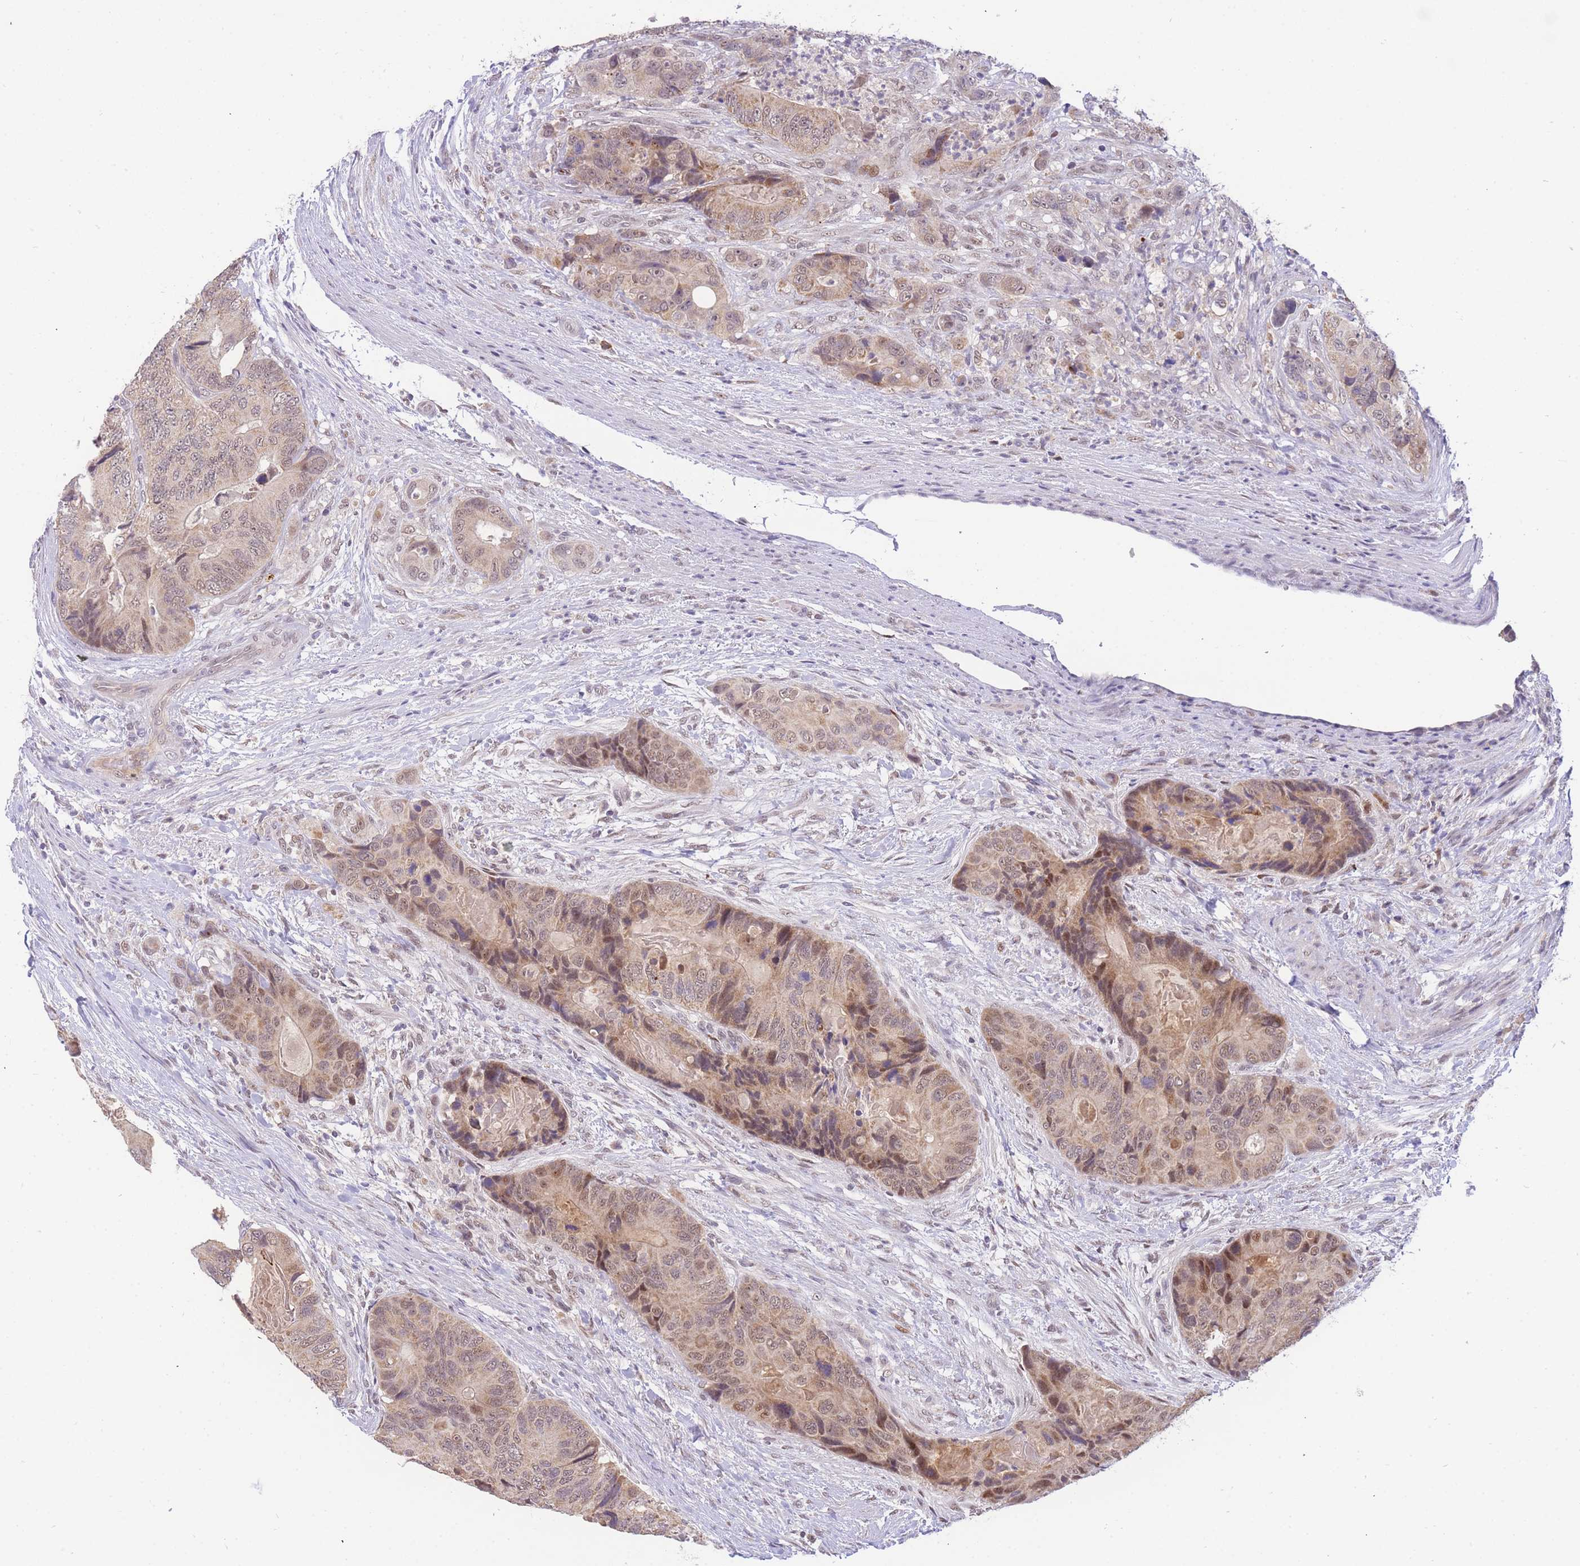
{"staining": {"intensity": "moderate", "quantity": ">75%", "location": "cytoplasmic/membranous,nuclear"}, "tissue": "colorectal cancer", "cell_type": "Tumor cells", "image_type": "cancer", "snomed": [{"axis": "morphology", "description": "Adenocarcinoma, NOS"}, {"axis": "topography", "description": "Colon"}], "caption": "This is a micrograph of immunohistochemistry staining of colorectal cancer (adenocarcinoma), which shows moderate staining in the cytoplasmic/membranous and nuclear of tumor cells.", "gene": "PUS10", "patient": {"sex": "male", "age": 84}}